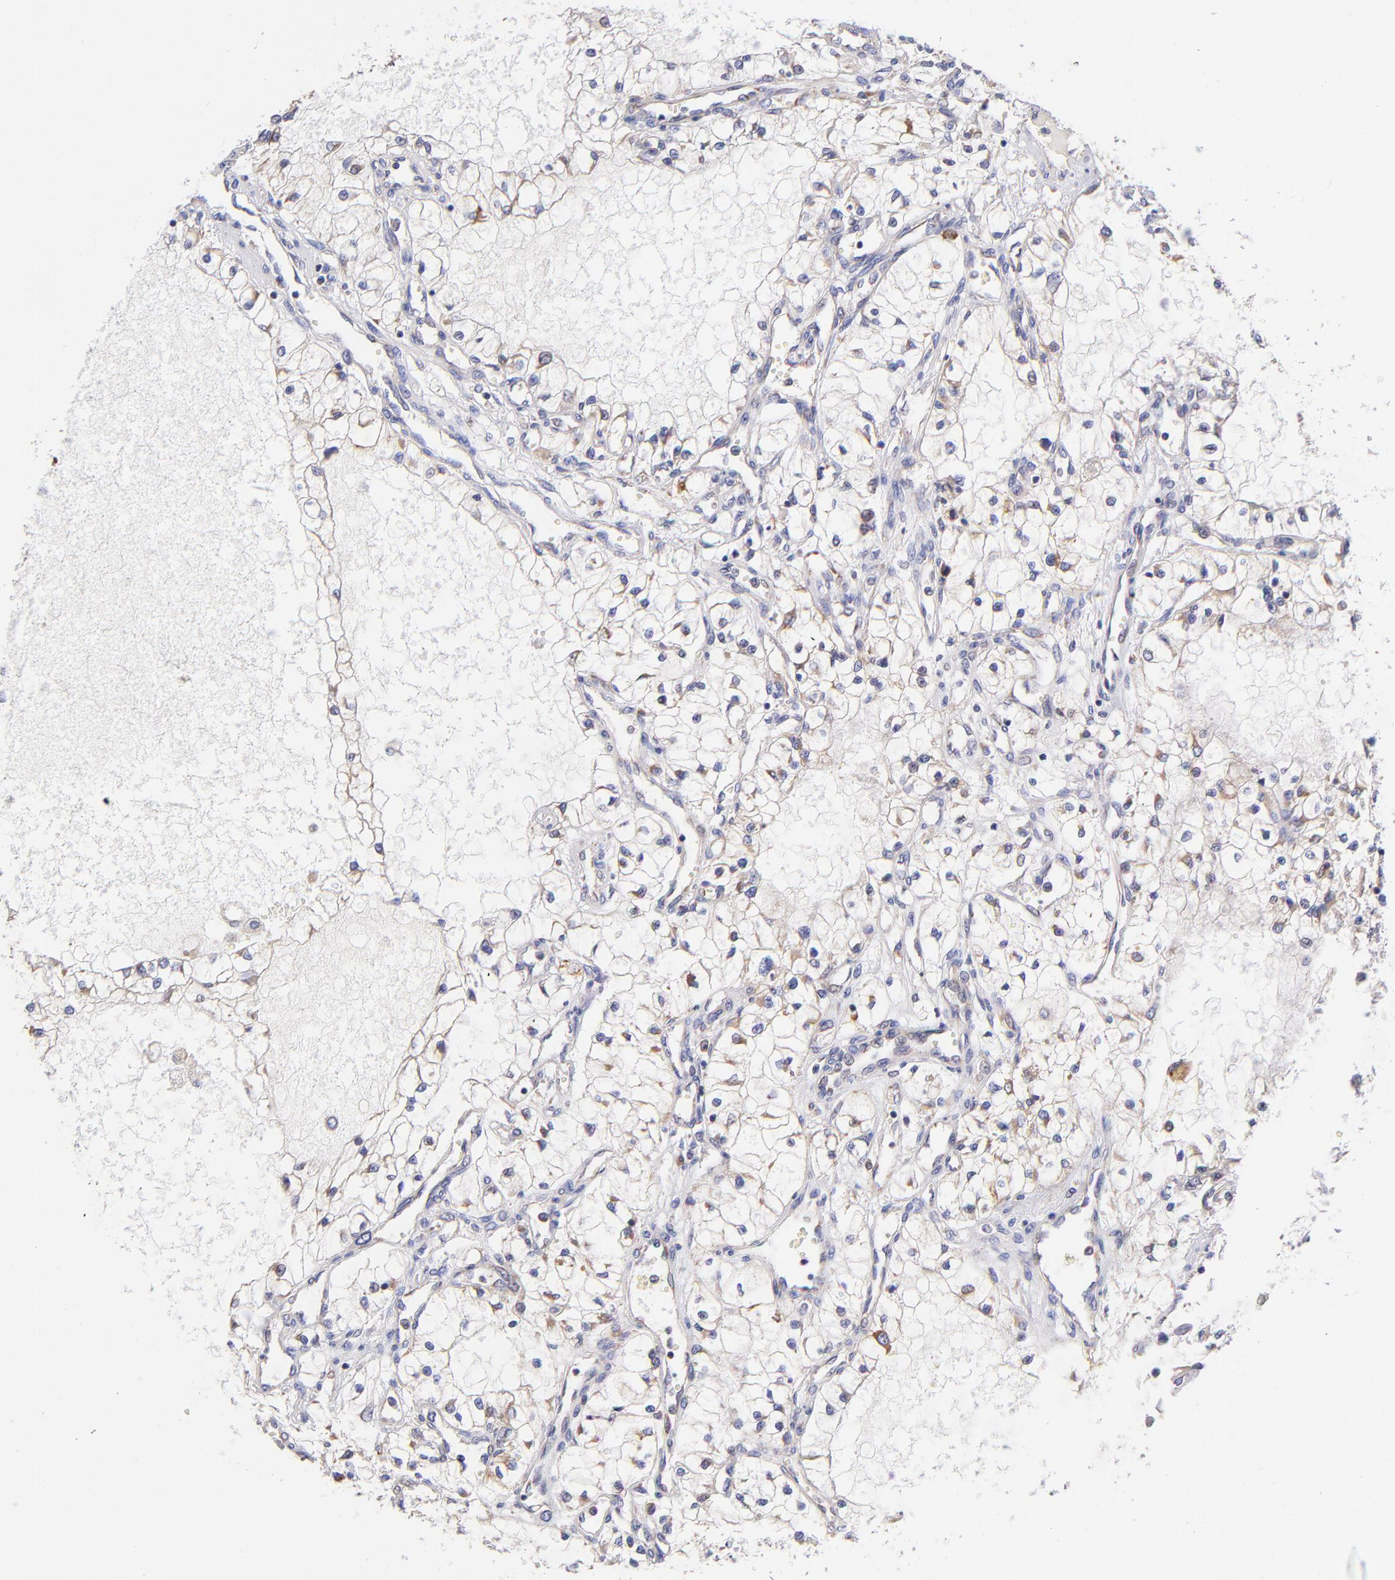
{"staining": {"intensity": "negative", "quantity": "none", "location": "none"}, "tissue": "renal cancer", "cell_type": "Tumor cells", "image_type": "cancer", "snomed": [{"axis": "morphology", "description": "Adenocarcinoma, NOS"}, {"axis": "topography", "description": "Kidney"}], "caption": "This image is of renal adenocarcinoma stained with immunohistochemistry to label a protein in brown with the nuclei are counter-stained blue. There is no staining in tumor cells.", "gene": "PREX1", "patient": {"sex": "male", "age": 61}}